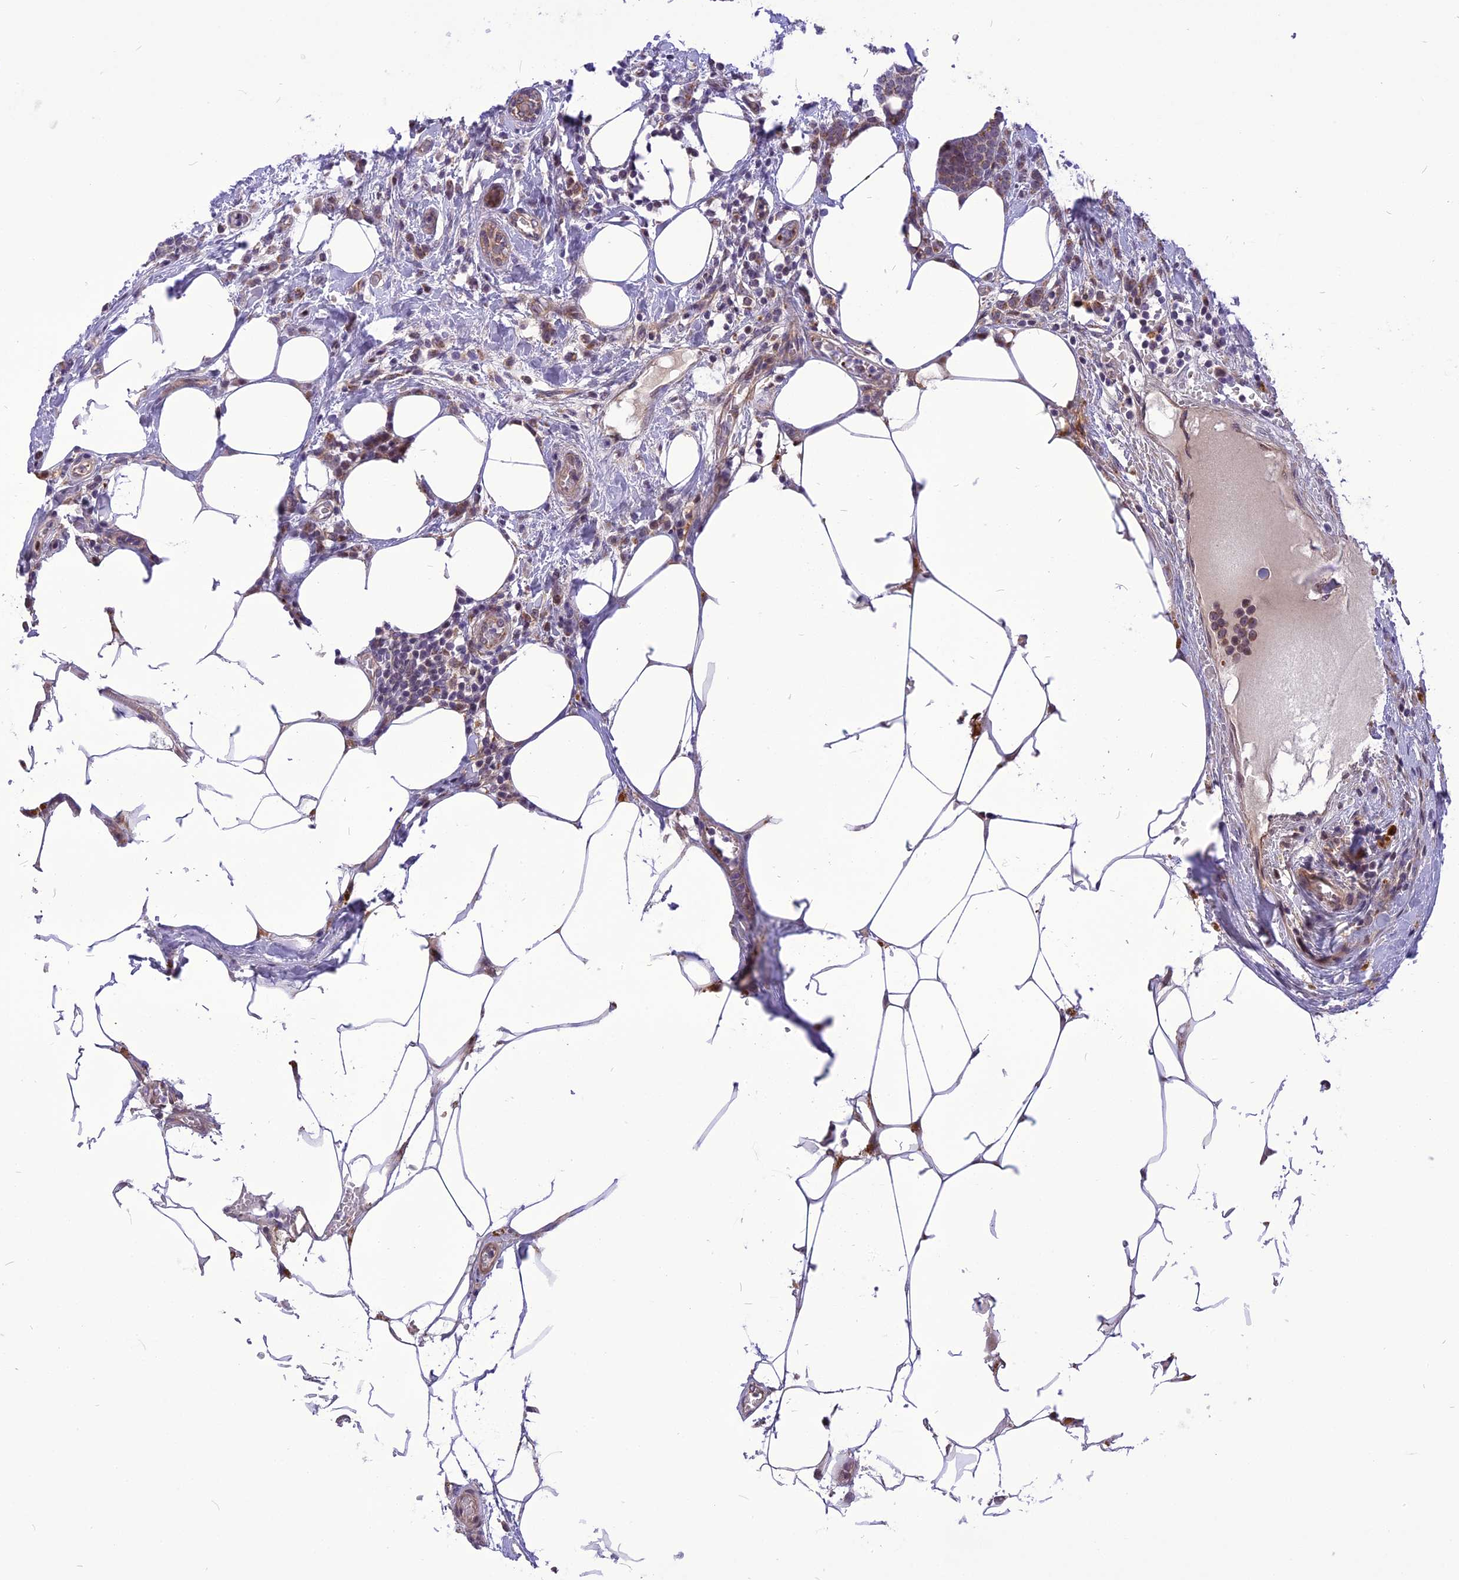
{"staining": {"intensity": "moderate", "quantity": "25%-75%", "location": "cytoplasmic/membranous,nuclear"}, "tissue": "breast cancer", "cell_type": "Tumor cells", "image_type": "cancer", "snomed": [{"axis": "morphology", "description": "Lobular carcinoma"}, {"axis": "topography", "description": "Breast"}], "caption": "About 25%-75% of tumor cells in human breast lobular carcinoma reveal moderate cytoplasmic/membranous and nuclear protein staining as visualized by brown immunohistochemical staining.", "gene": "CMC1", "patient": {"sex": "female", "age": 58}}